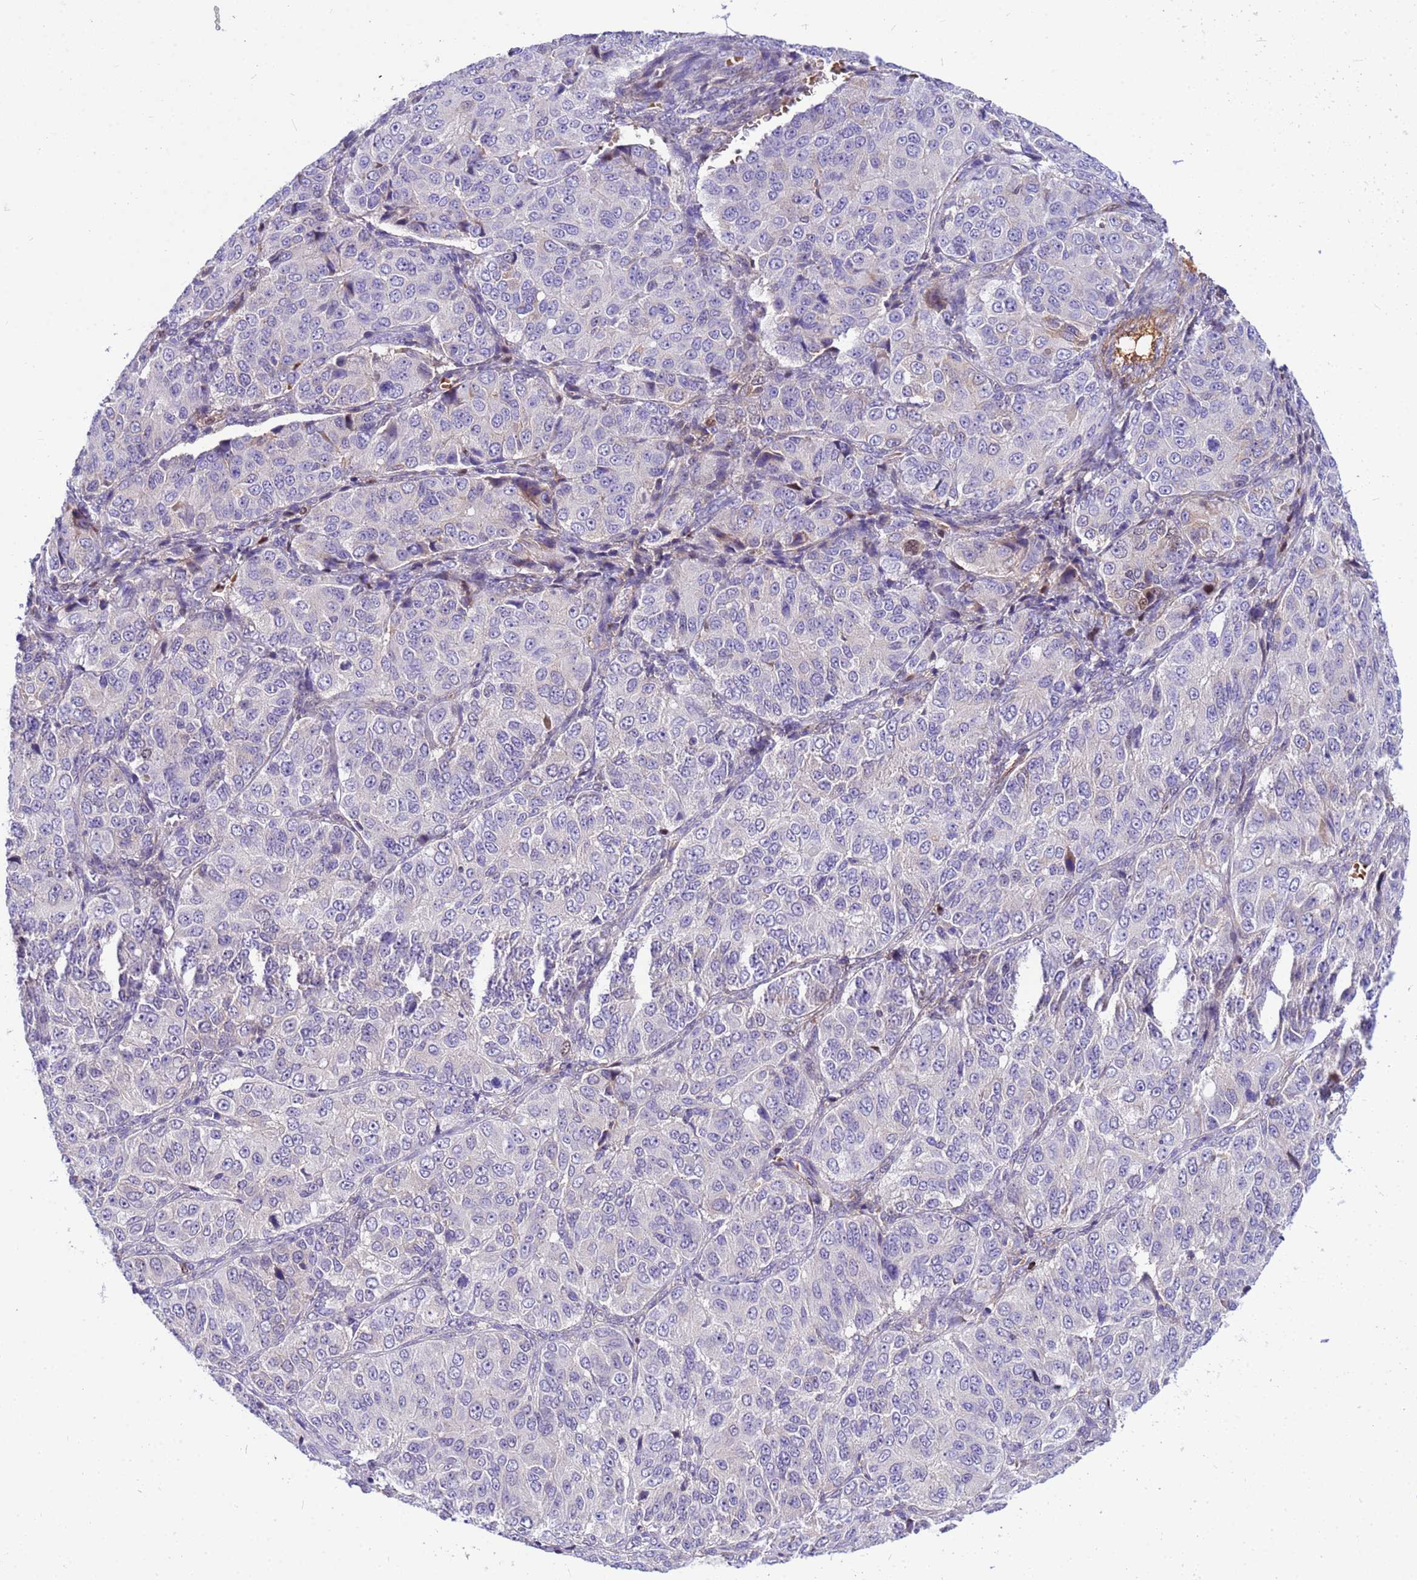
{"staining": {"intensity": "negative", "quantity": "none", "location": "none"}, "tissue": "ovarian cancer", "cell_type": "Tumor cells", "image_type": "cancer", "snomed": [{"axis": "morphology", "description": "Carcinoma, endometroid"}, {"axis": "topography", "description": "Ovary"}], "caption": "Human ovarian cancer stained for a protein using immunohistochemistry (IHC) demonstrates no positivity in tumor cells.", "gene": "ORM1", "patient": {"sex": "female", "age": 51}}